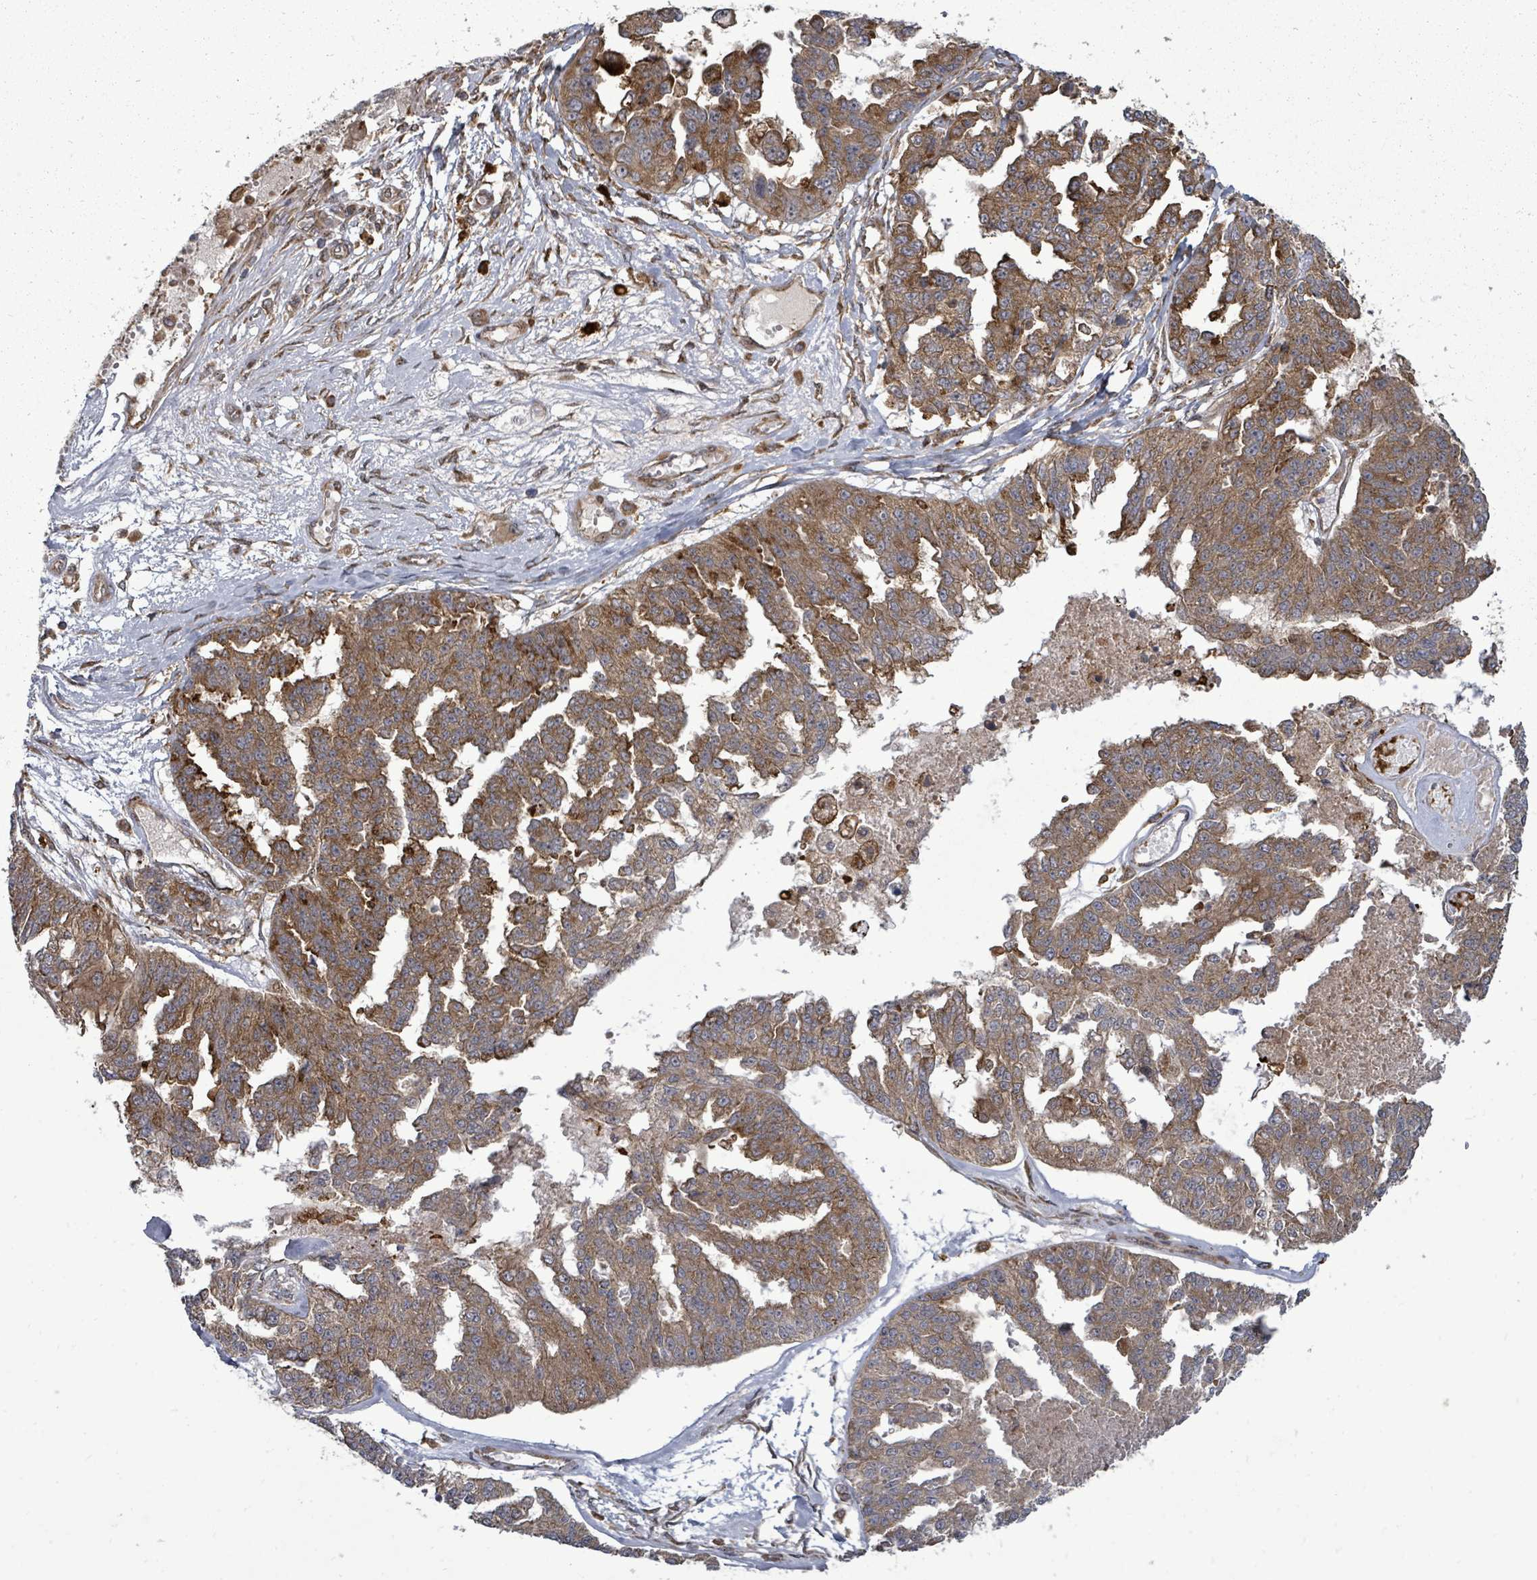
{"staining": {"intensity": "moderate", "quantity": ">75%", "location": "cytoplasmic/membranous"}, "tissue": "ovarian cancer", "cell_type": "Tumor cells", "image_type": "cancer", "snomed": [{"axis": "morphology", "description": "Cystadenocarcinoma, serous, NOS"}, {"axis": "topography", "description": "Ovary"}], "caption": "Protein expression analysis of ovarian serous cystadenocarcinoma displays moderate cytoplasmic/membranous expression in about >75% of tumor cells. (Brightfield microscopy of DAB IHC at high magnification).", "gene": "EIF3C", "patient": {"sex": "female", "age": 58}}